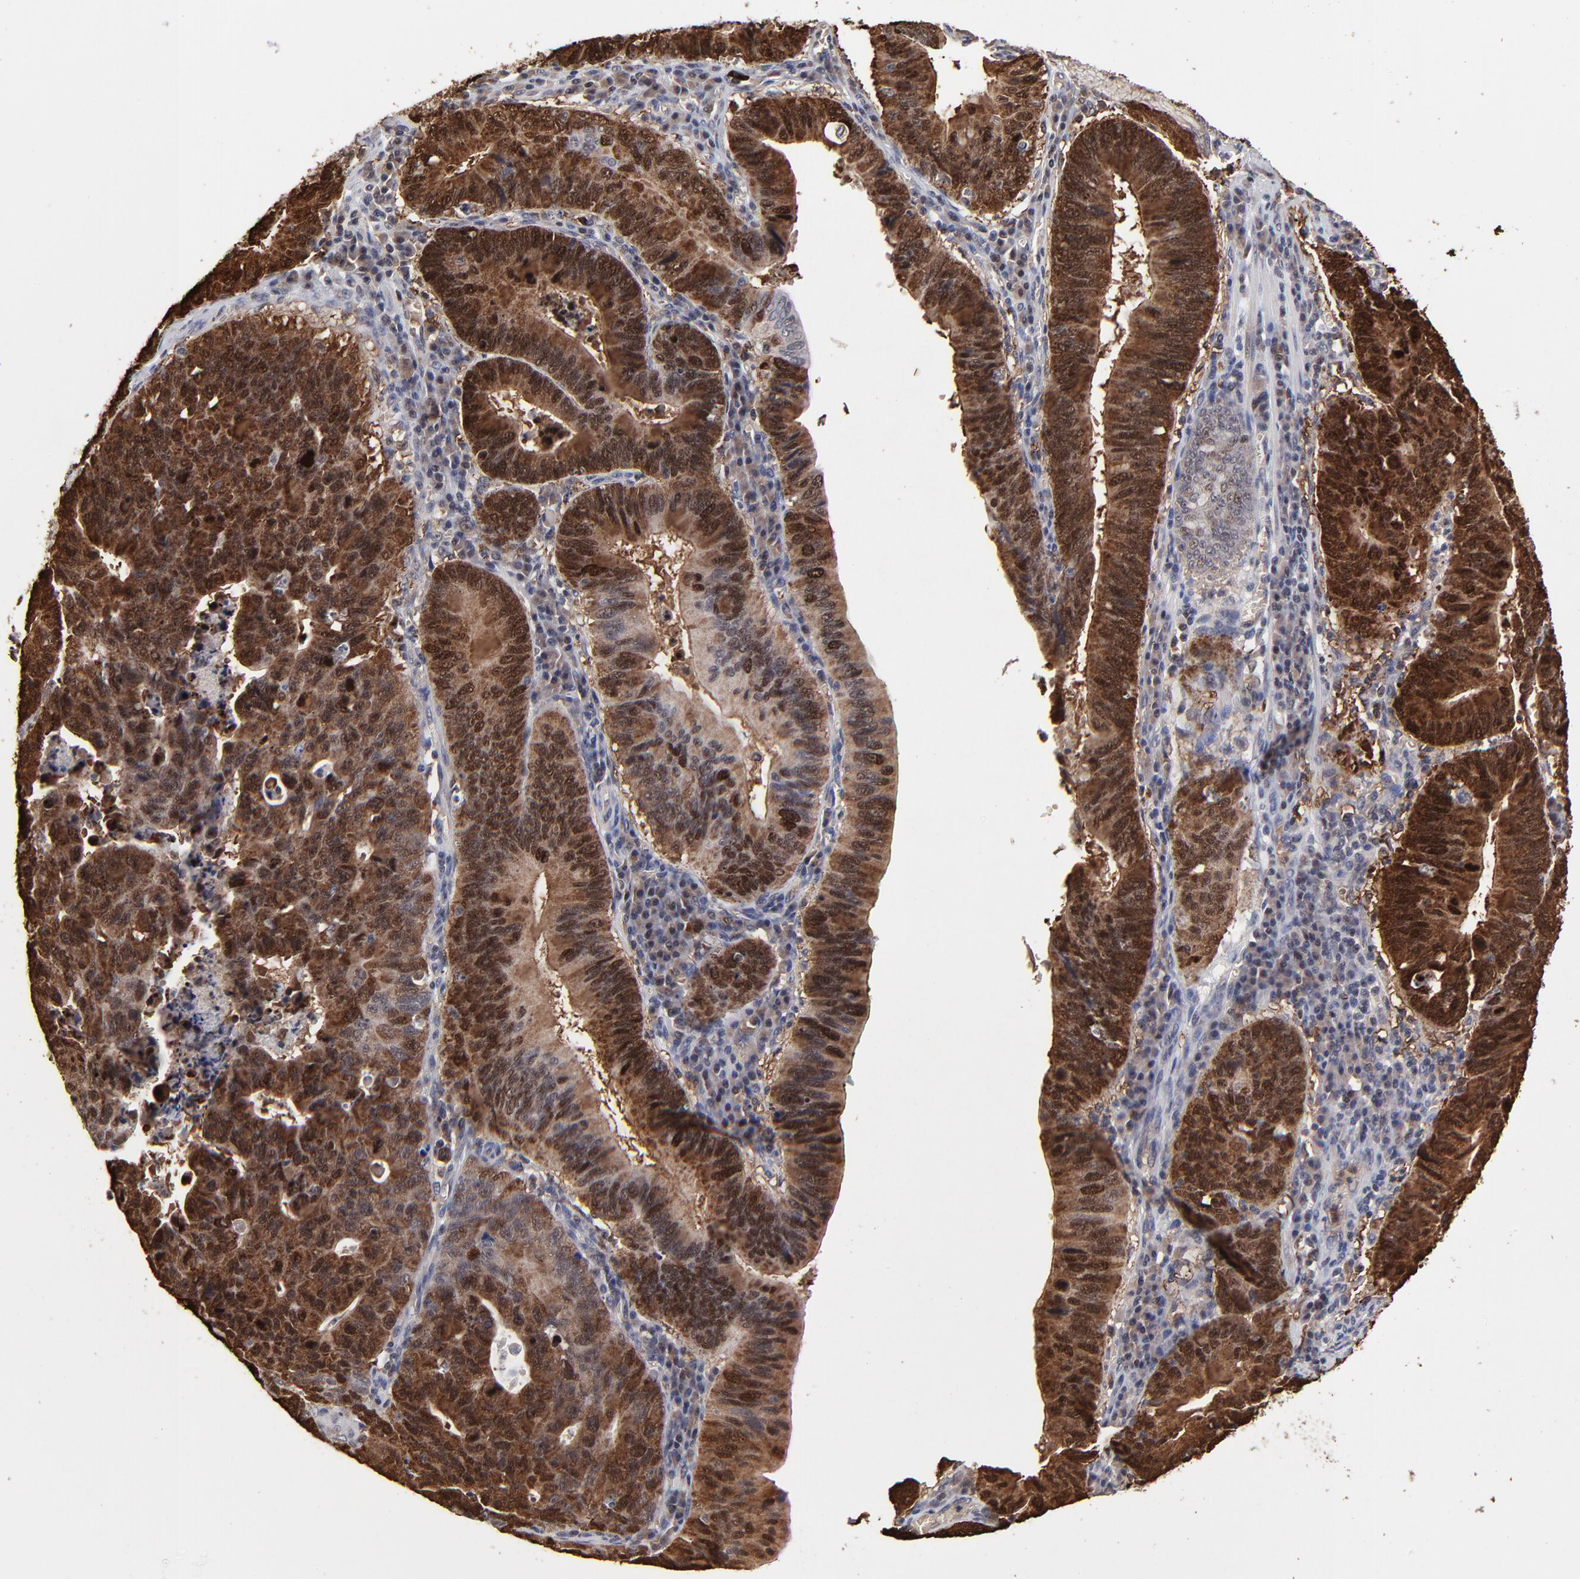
{"staining": {"intensity": "strong", "quantity": ">75%", "location": "cytoplasmic/membranous,nuclear"}, "tissue": "stomach cancer", "cell_type": "Tumor cells", "image_type": "cancer", "snomed": [{"axis": "morphology", "description": "Adenocarcinoma, NOS"}, {"axis": "topography", "description": "Stomach"}], "caption": "Approximately >75% of tumor cells in adenocarcinoma (stomach) reveal strong cytoplasmic/membranous and nuclear protein expression as visualized by brown immunohistochemical staining.", "gene": "FRMD8", "patient": {"sex": "male", "age": 59}}